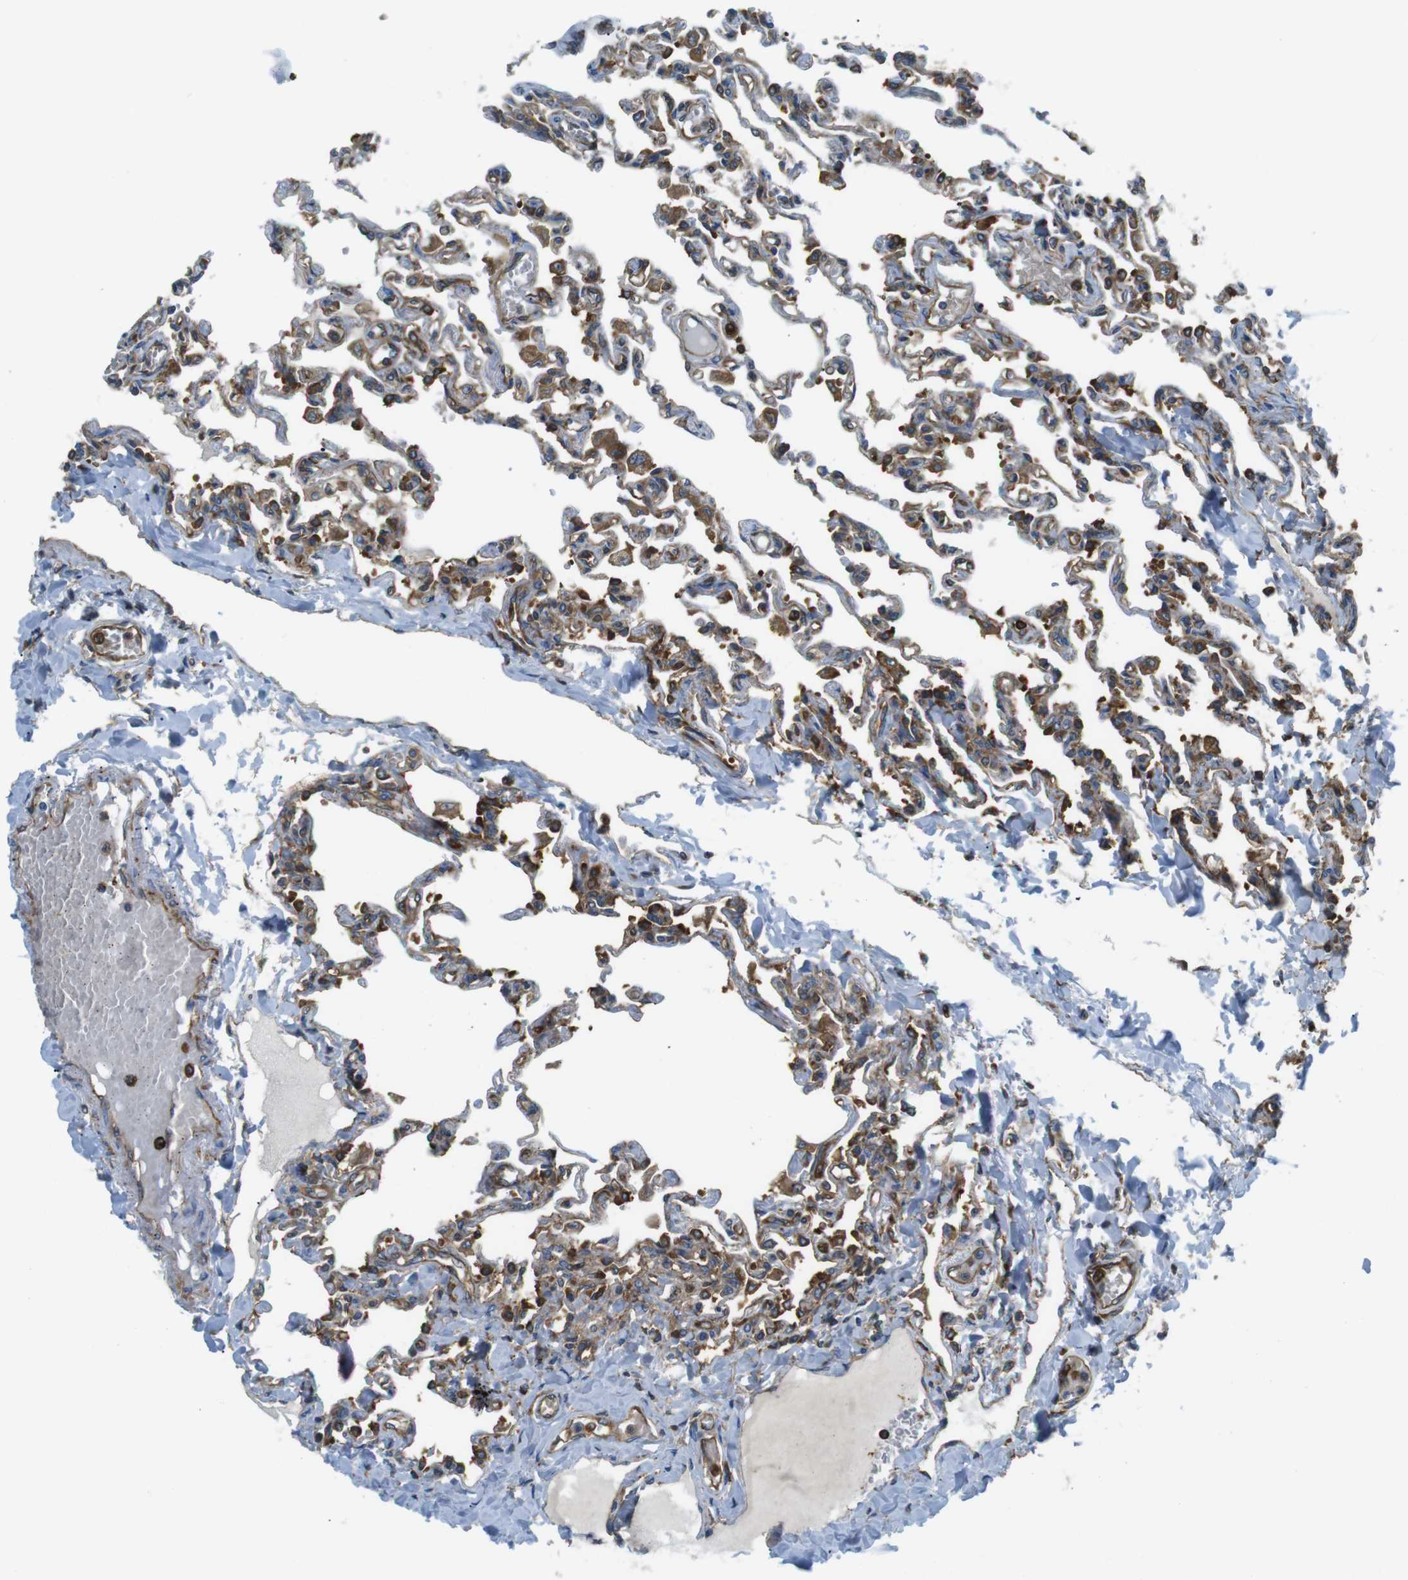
{"staining": {"intensity": "moderate", "quantity": ">75%", "location": "cytoplasmic/membranous"}, "tissue": "lung", "cell_type": "Alveolar cells", "image_type": "normal", "snomed": [{"axis": "morphology", "description": "Normal tissue, NOS"}, {"axis": "topography", "description": "Lung"}], "caption": "Protein expression analysis of normal lung reveals moderate cytoplasmic/membranous expression in about >75% of alveolar cells.", "gene": "TSC1", "patient": {"sex": "male", "age": 21}}